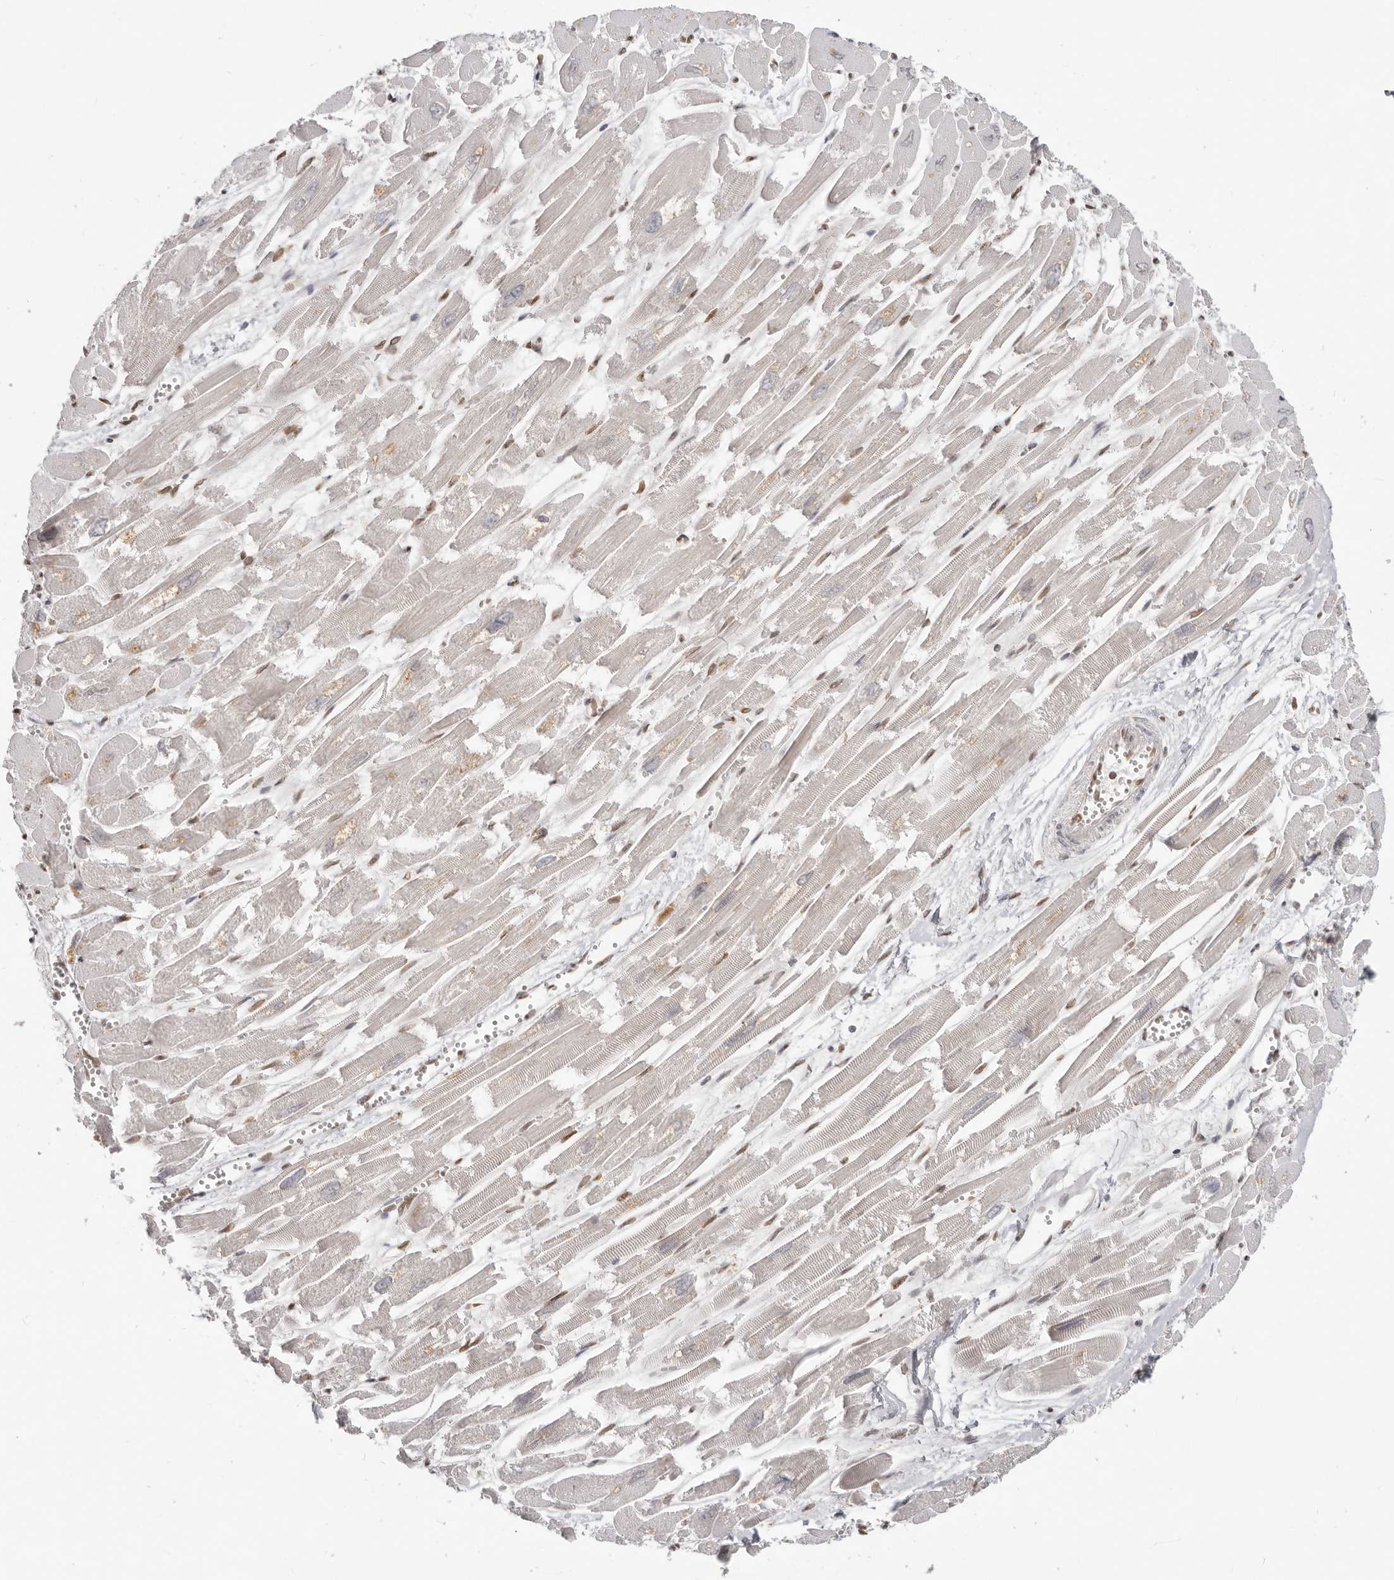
{"staining": {"intensity": "moderate", "quantity": "25%-75%", "location": "cytoplasmic/membranous,nuclear"}, "tissue": "heart muscle", "cell_type": "Cardiomyocytes", "image_type": "normal", "snomed": [{"axis": "morphology", "description": "Normal tissue, NOS"}, {"axis": "topography", "description": "Heart"}], "caption": "Heart muscle stained with a brown dye displays moderate cytoplasmic/membranous,nuclear positive positivity in about 25%-75% of cardiomyocytes.", "gene": "NUP153", "patient": {"sex": "male", "age": 54}}